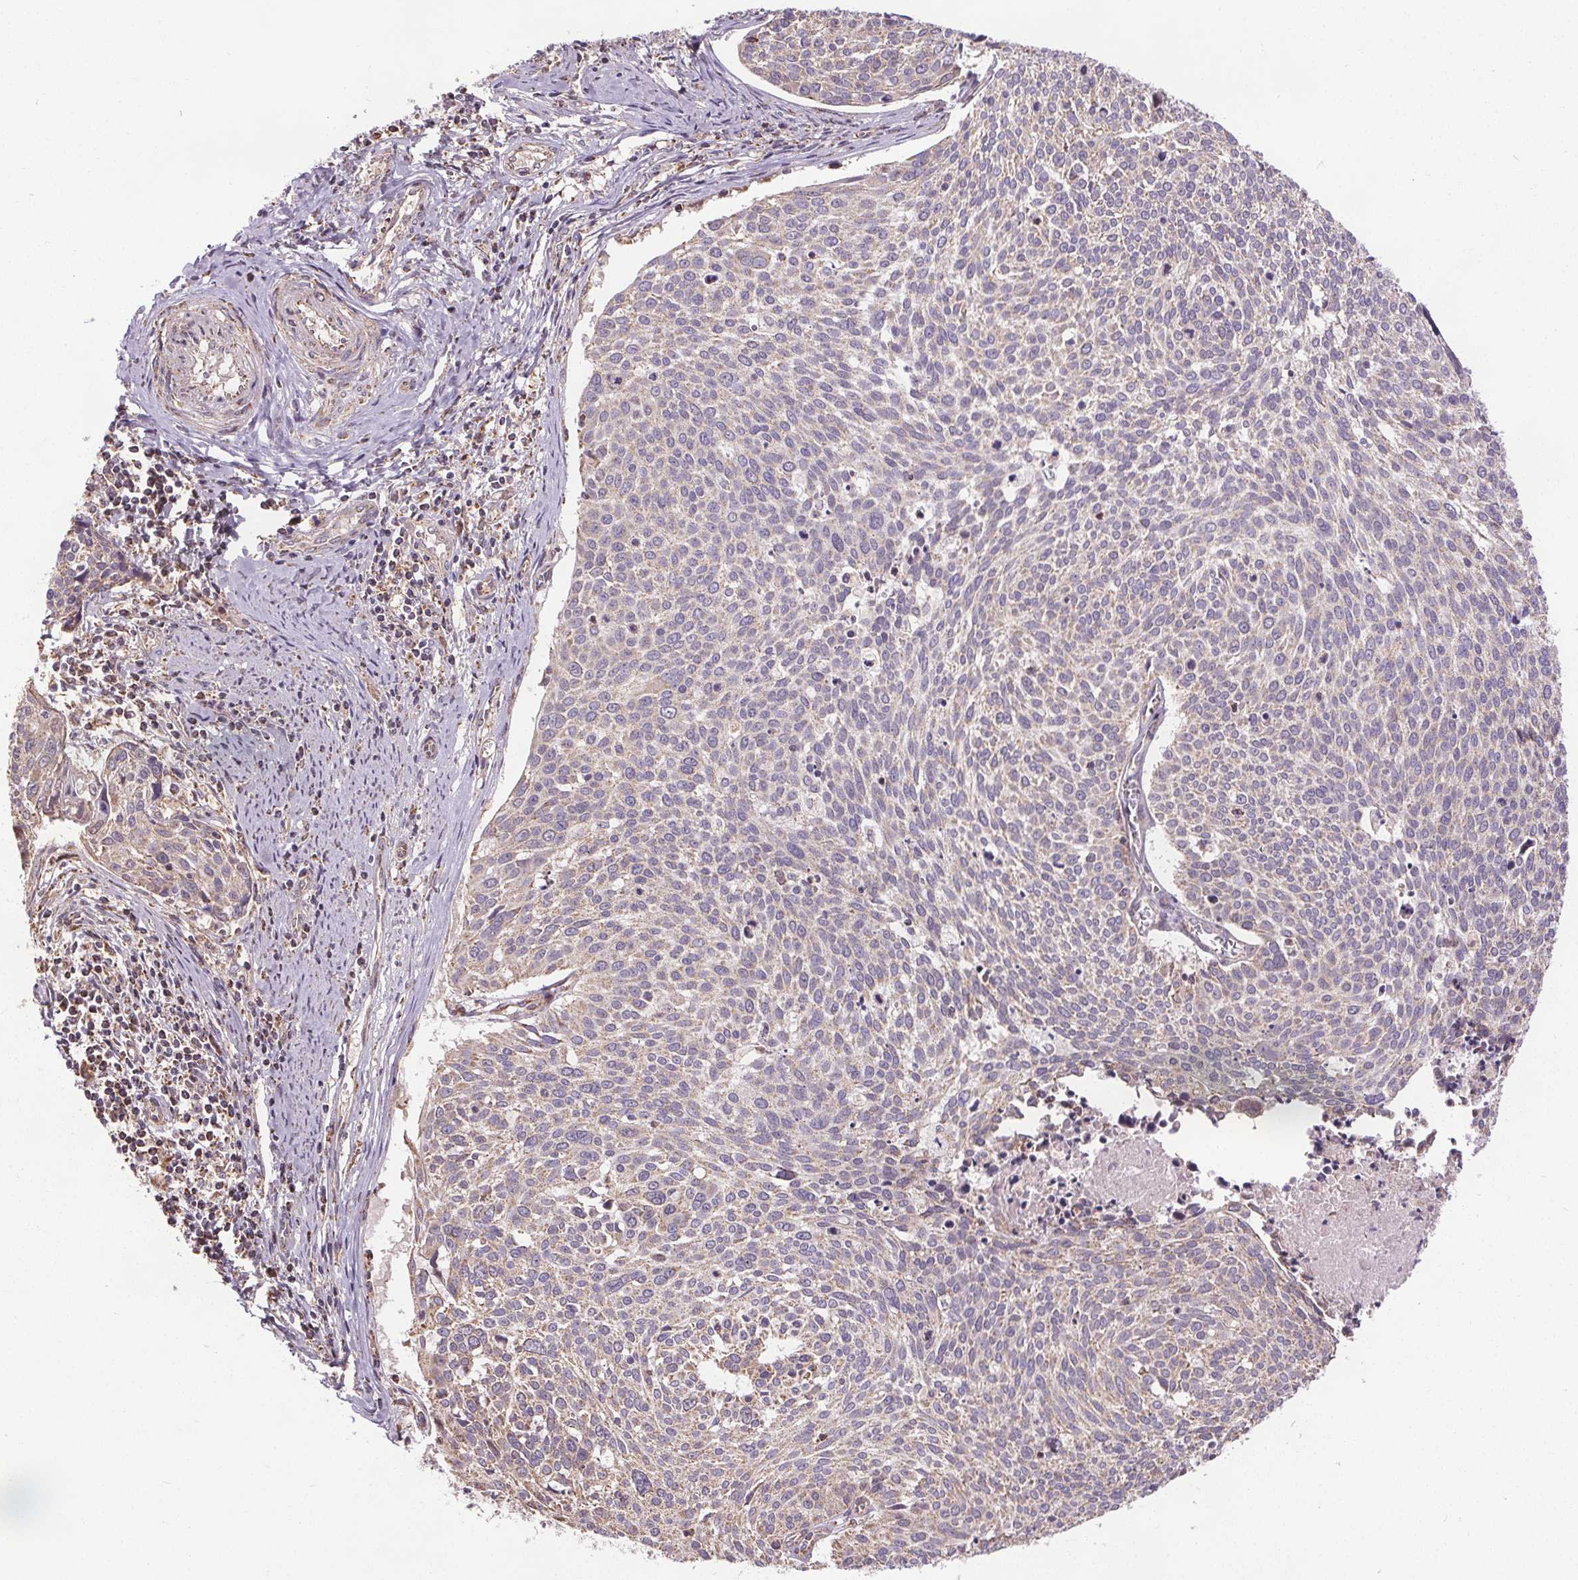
{"staining": {"intensity": "weak", "quantity": "25%-75%", "location": "cytoplasmic/membranous"}, "tissue": "cervical cancer", "cell_type": "Tumor cells", "image_type": "cancer", "snomed": [{"axis": "morphology", "description": "Squamous cell carcinoma, NOS"}, {"axis": "topography", "description": "Cervix"}], "caption": "Immunohistochemistry histopathology image of neoplastic tissue: cervical cancer (squamous cell carcinoma) stained using IHC demonstrates low levels of weak protein expression localized specifically in the cytoplasmic/membranous of tumor cells, appearing as a cytoplasmic/membranous brown color.", "gene": "ZNF548", "patient": {"sex": "female", "age": 39}}